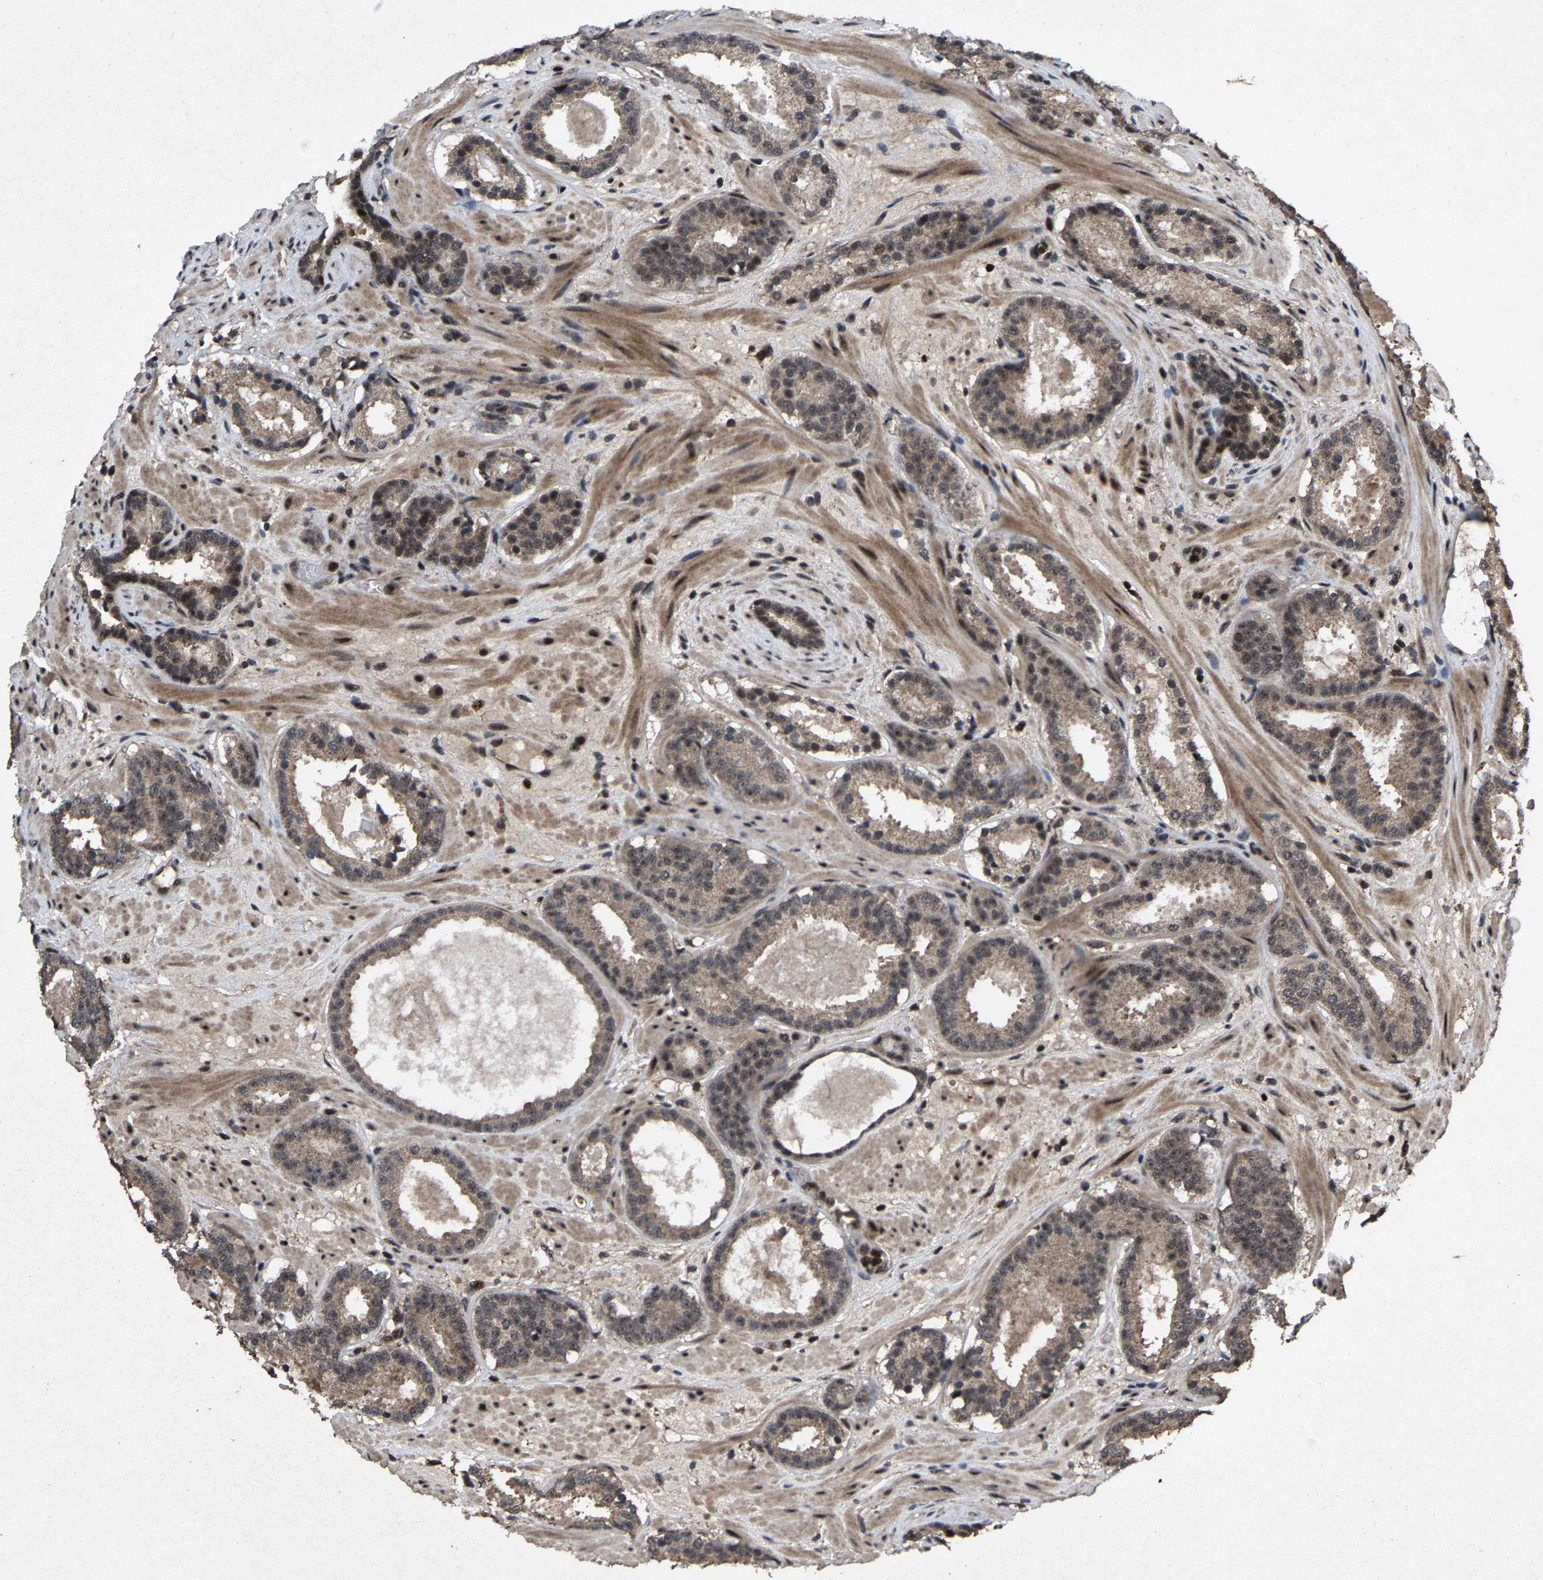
{"staining": {"intensity": "weak", "quantity": ">75%", "location": "cytoplasmic/membranous"}, "tissue": "prostate cancer", "cell_type": "Tumor cells", "image_type": "cancer", "snomed": [{"axis": "morphology", "description": "Adenocarcinoma, Low grade"}, {"axis": "topography", "description": "Prostate"}], "caption": "Tumor cells show low levels of weak cytoplasmic/membranous staining in about >75% of cells in prostate cancer (low-grade adenocarcinoma).", "gene": "HAUS6", "patient": {"sex": "male", "age": 69}}